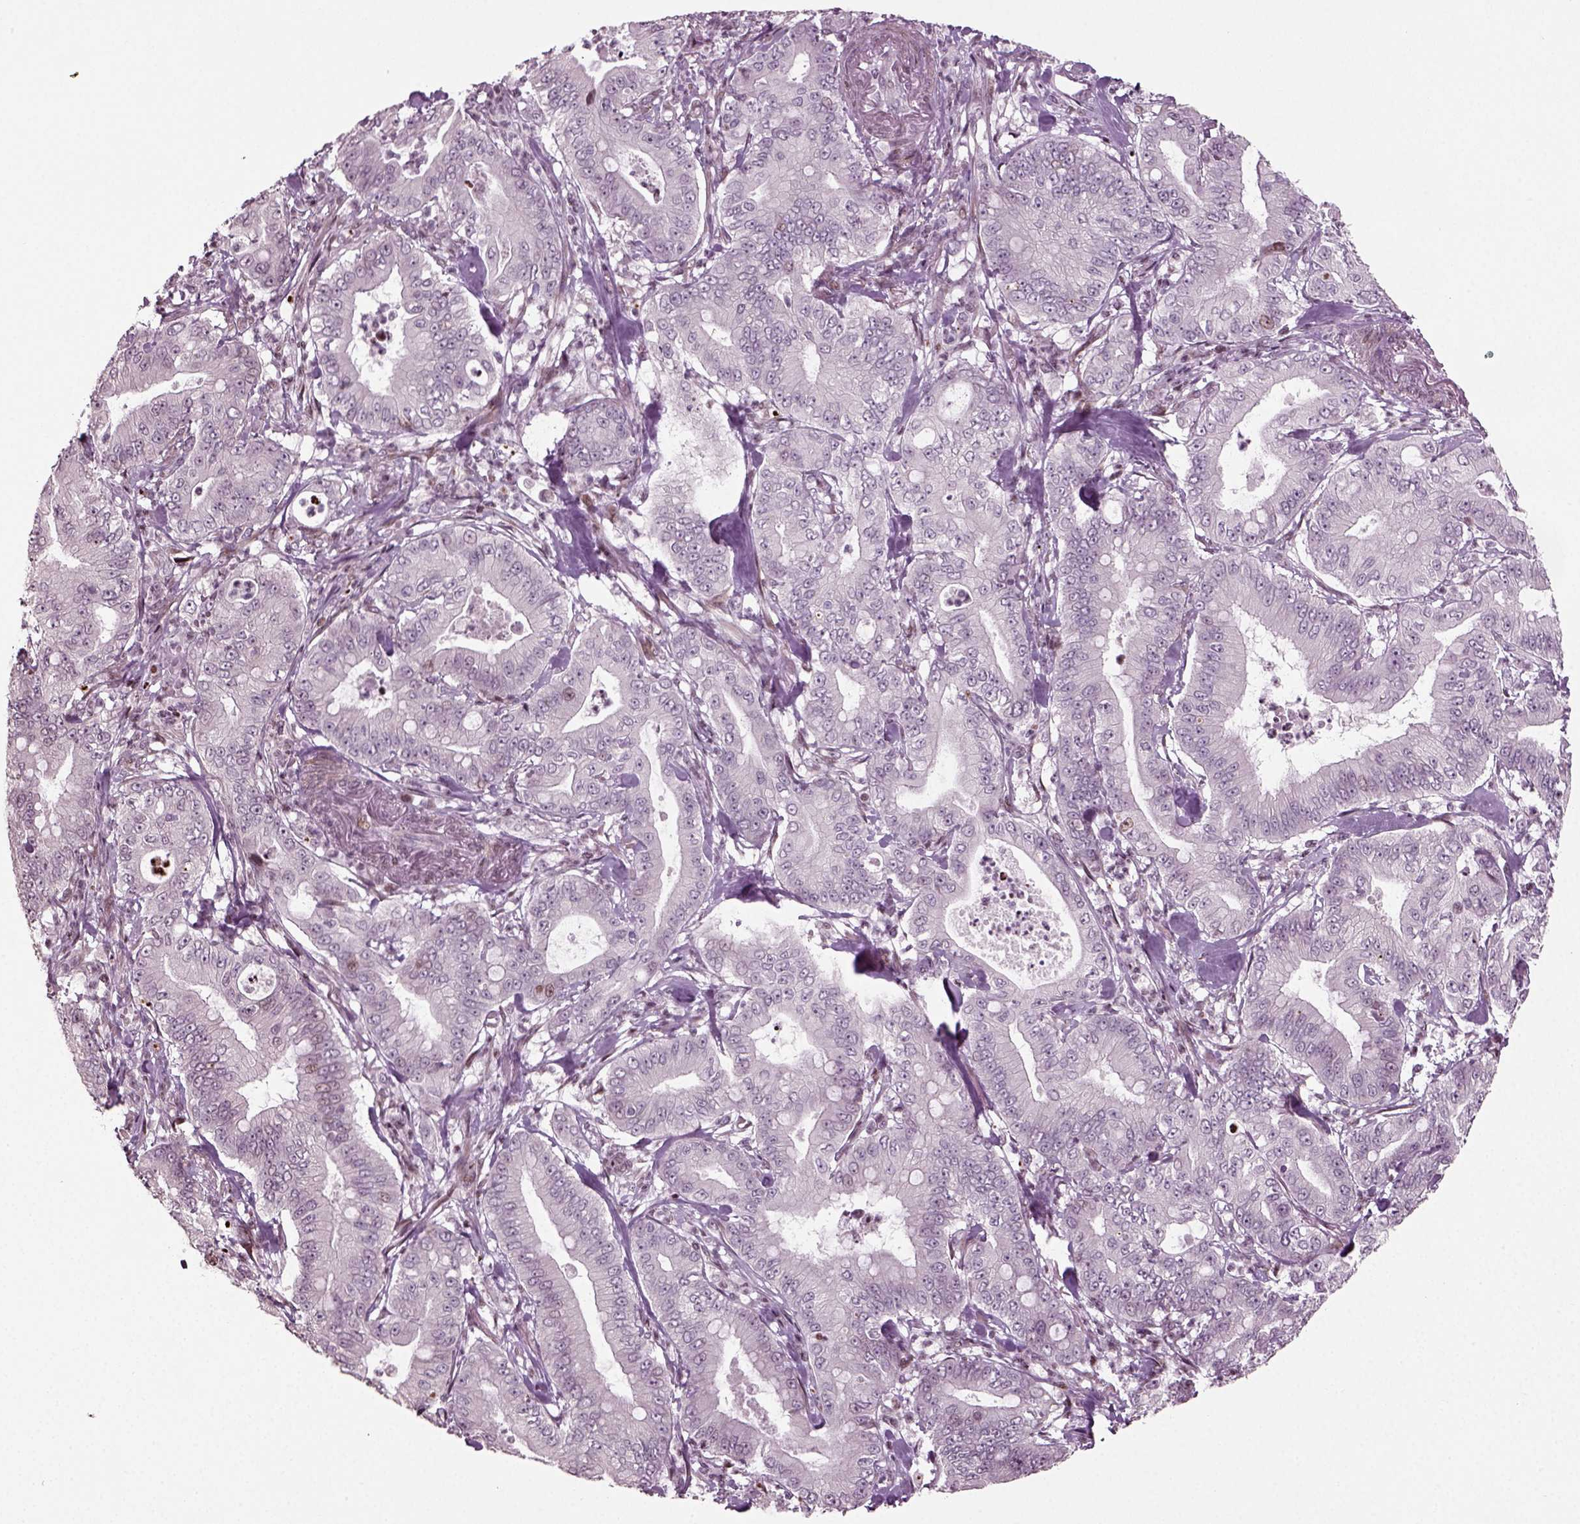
{"staining": {"intensity": "weak", "quantity": "<25%", "location": "nuclear"}, "tissue": "pancreatic cancer", "cell_type": "Tumor cells", "image_type": "cancer", "snomed": [{"axis": "morphology", "description": "Adenocarcinoma, NOS"}, {"axis": "topography", "description": "Pancreas"}], "caption": "DAB (3,3'-diaminobenzidine) immunohistochemical staining of pancreatic adenocarcinoma shows no significant positivity in tumor cells. (DAB (3,3'-diaminobenzidine) IHC with hematoxylin counter stain).", "gene": "HEYL", "patient": {"sex": "male", "age": 71}}